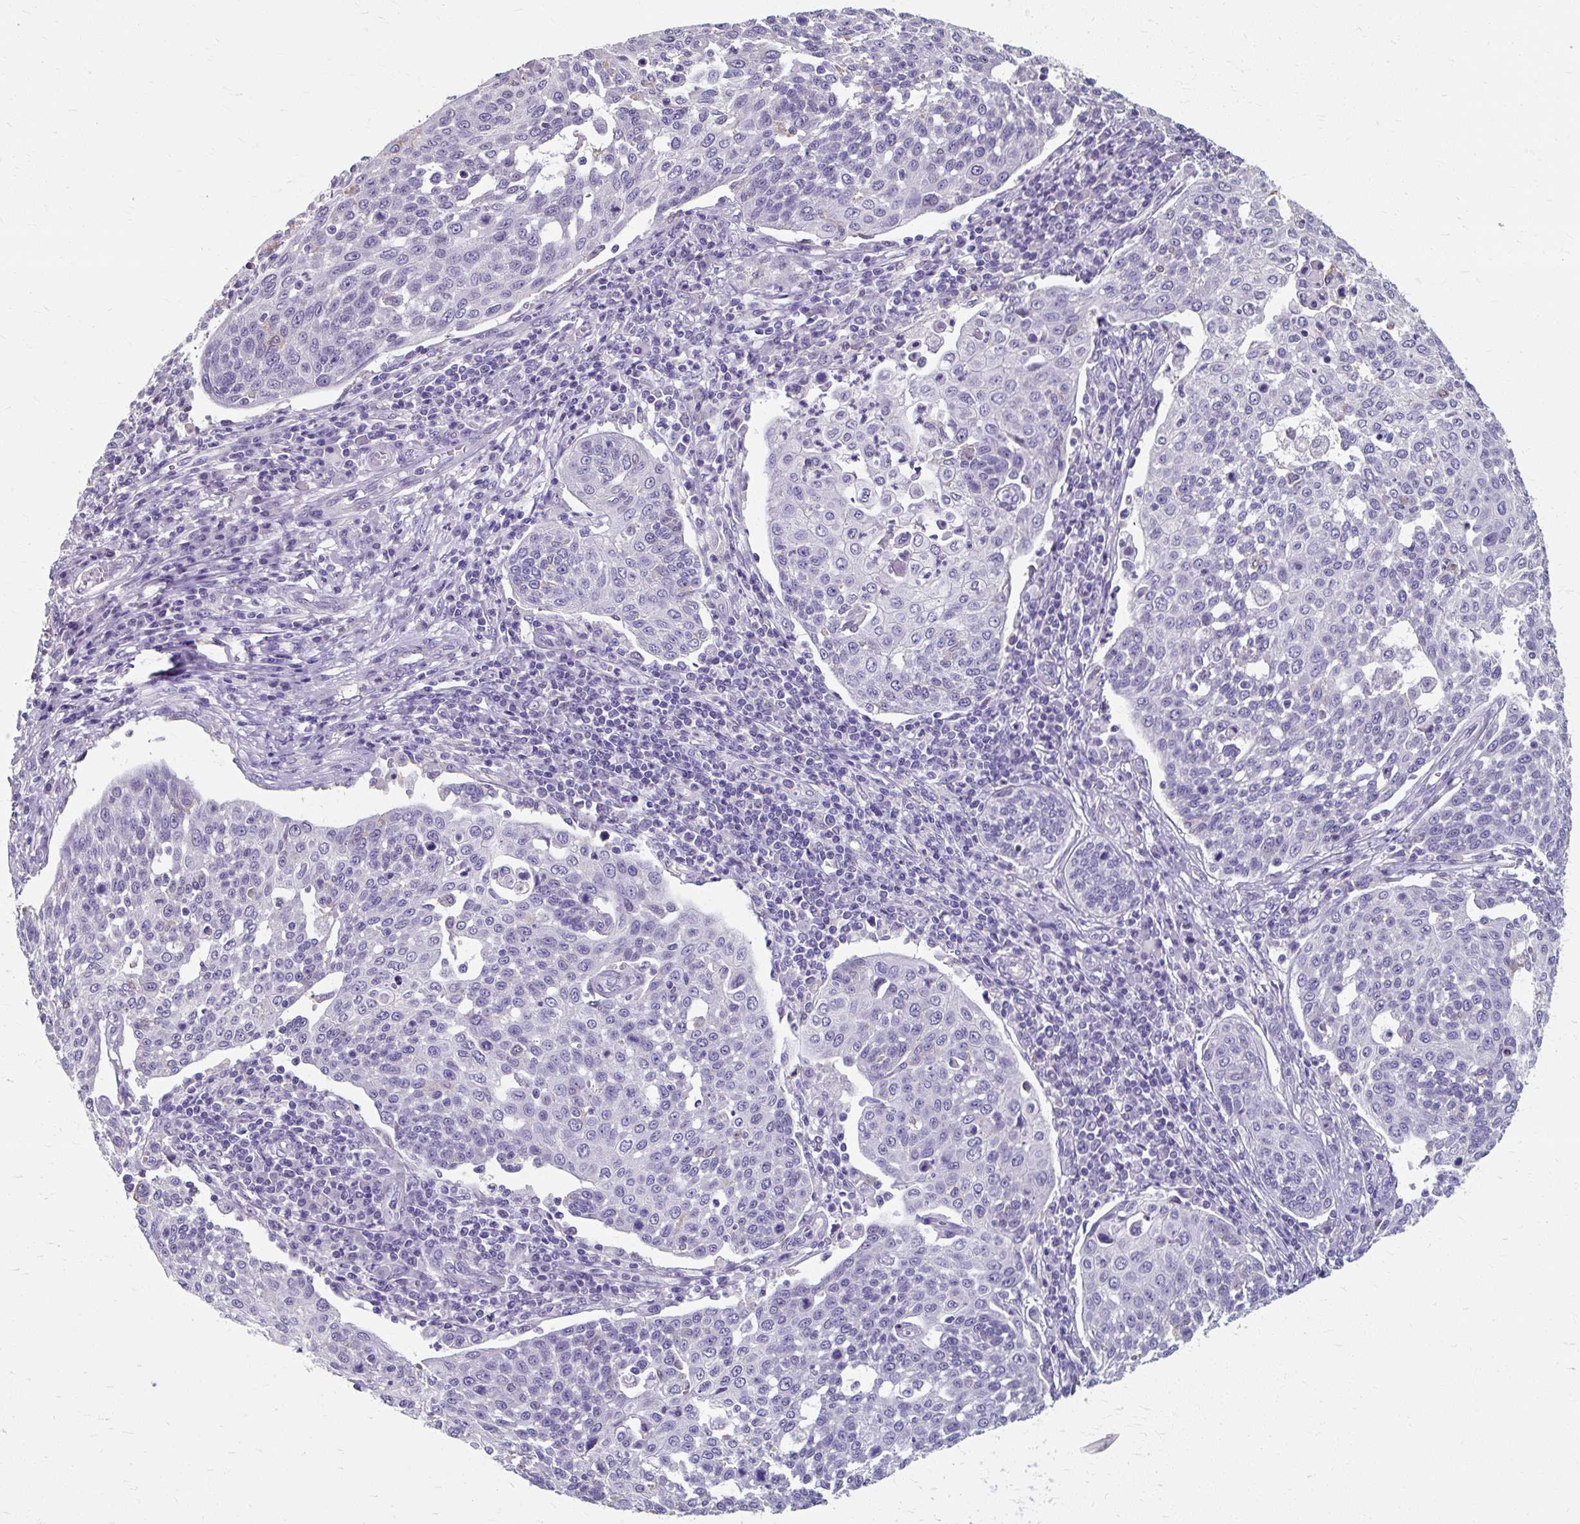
{"staining": {"intensity": "negative", "quantity": "none", "location": "none"}, "tissue": "cervical cancer", "cell_type": "Tumor cells", "image_type": "cancer", "snomed": [{"axis": "morphology", "description": "Squamous cell carcinoma, NOS"}, {"axis": "topography", "description": "Cervix"}], "caption": "High magnification brightfield microscopy of squamous cell carcinoma (cervical) stained with DAB (3,3'-diaminobenzidine) (brown) and counterstained with hematoxylin (blue): tumor cells show no significant positivity.", "gene": "KLHL24", "patient": {"sex": "female", "age": 34}}